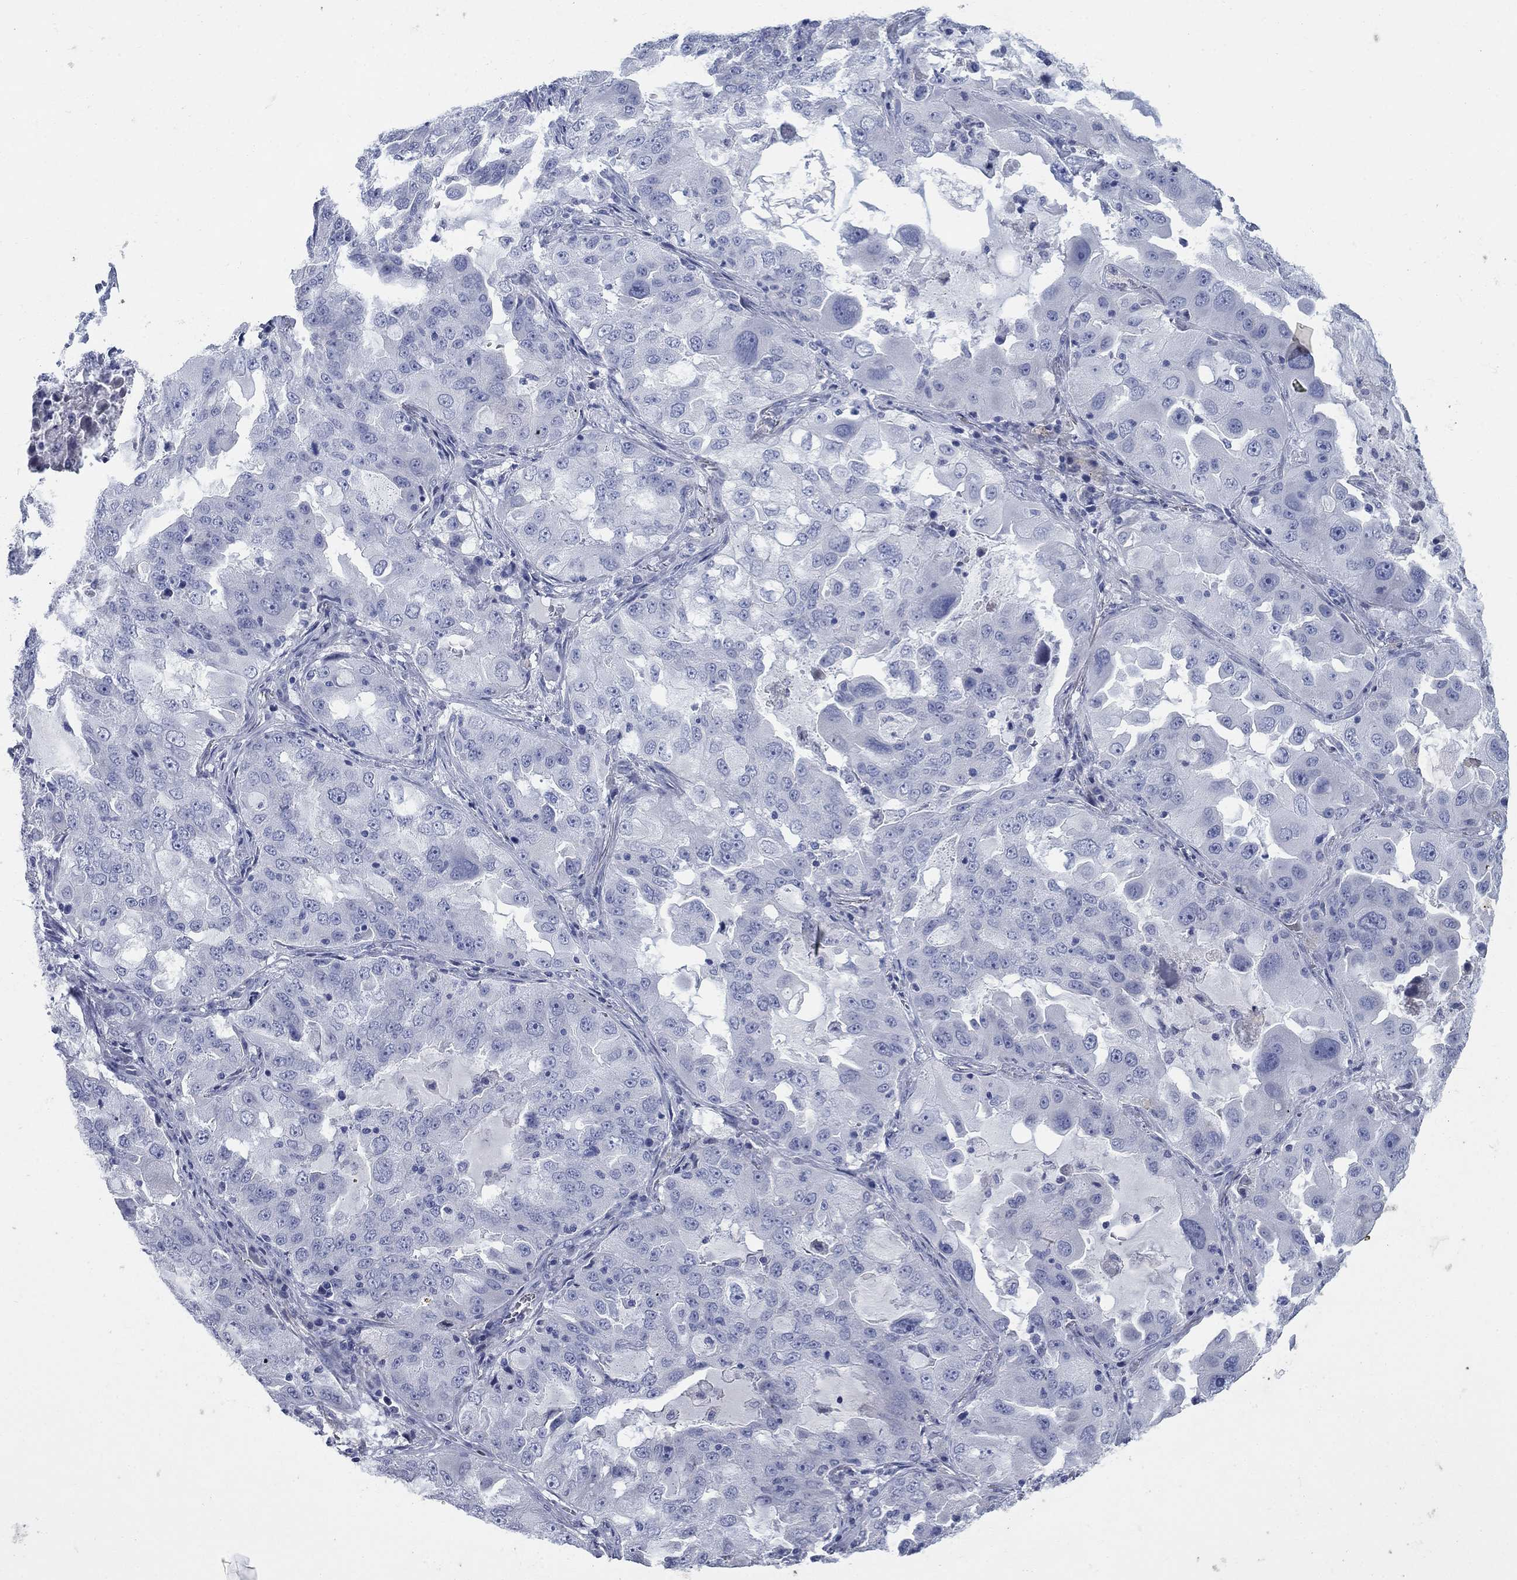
{"staining": {"intensity": "negative", "quantity": "none", "location": "none"}, "tissue": "lung cancer", "cell_type": "Tumor cells", "image_type": "cancer", "snomed": [{"axis": "morphology", "description": "Adenocarcinoma, NOS"}, {"axis": "topography", "description": "Lung"}], "caption": "Immunohistochemical staining of human adenocarcinoma (lung) reveals no significant positivity in tumor cells.", "gene": "DNER", "patient": {"sex": "female", "age": 61}}